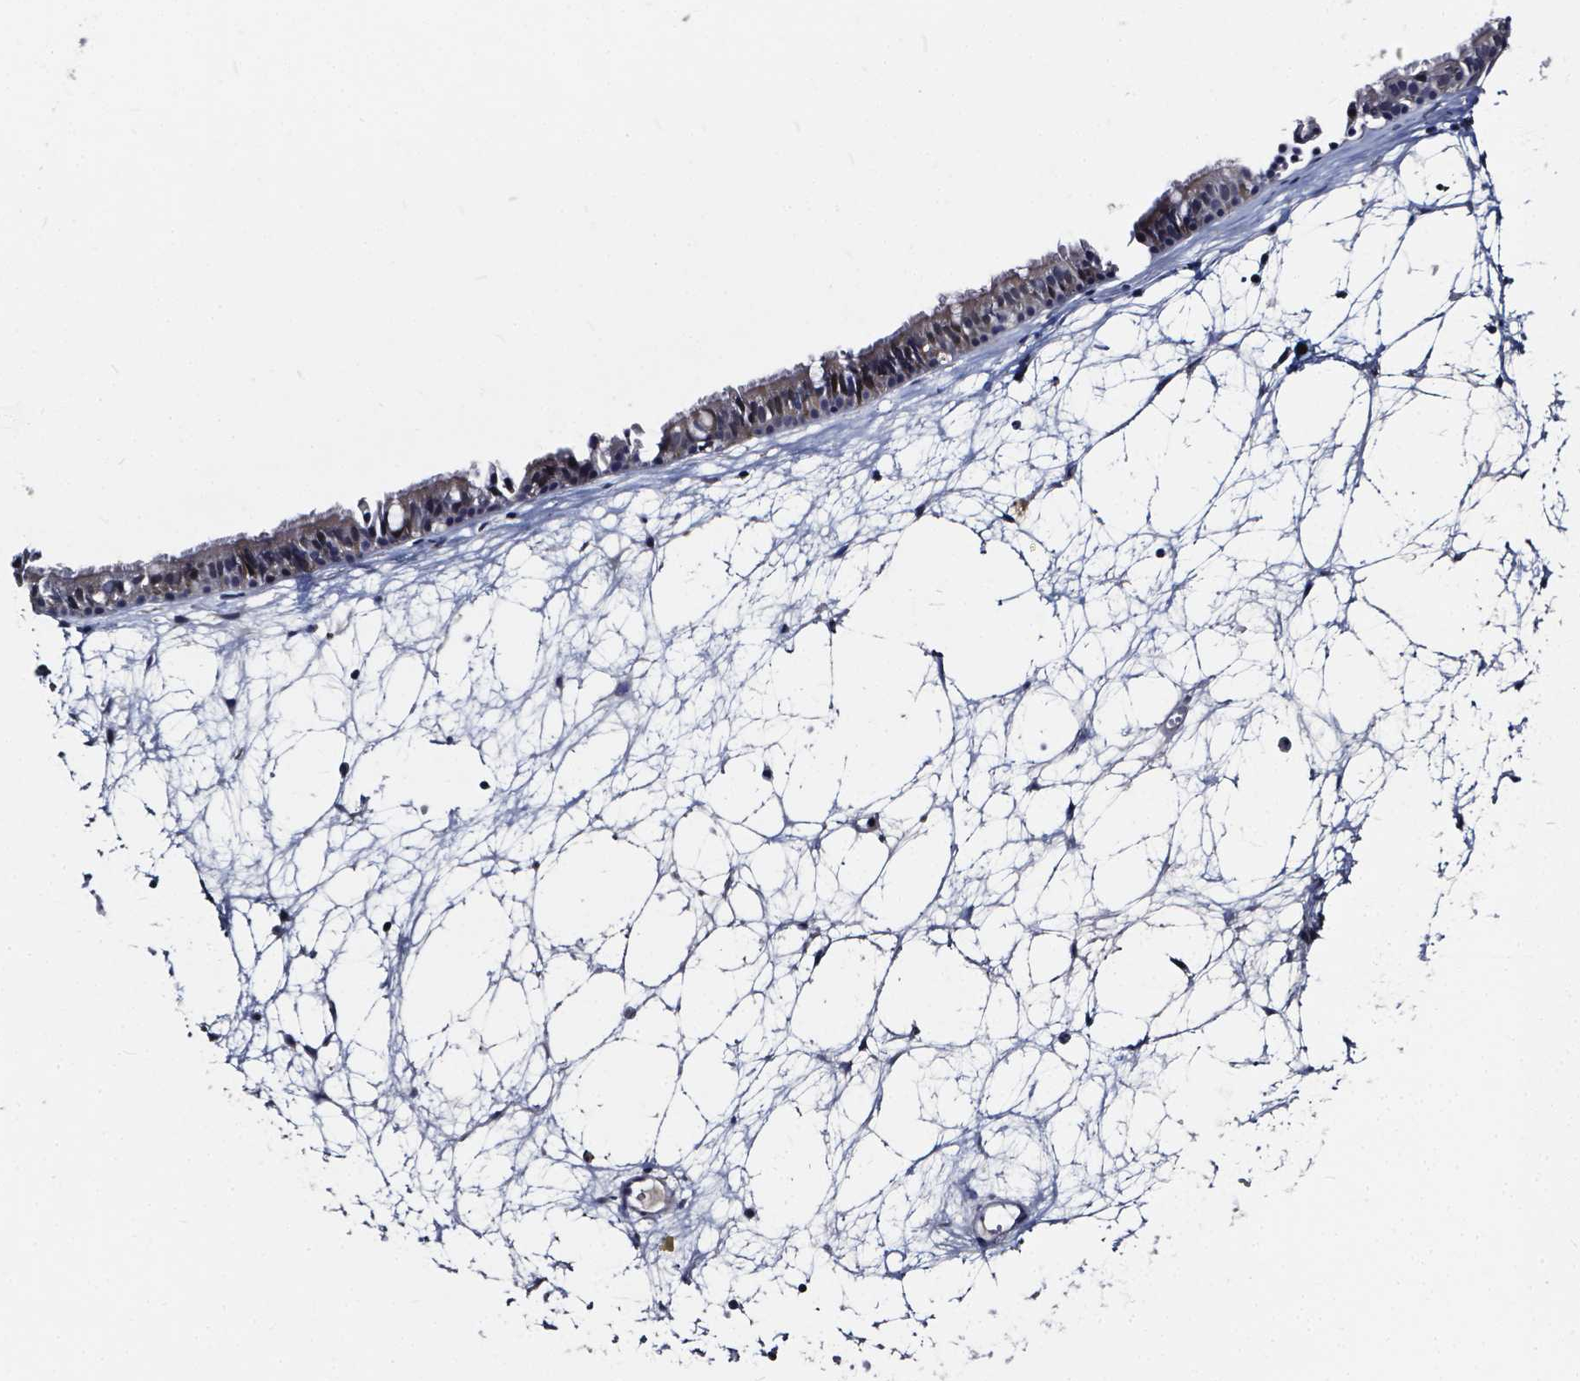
{"staining": {"intensity": "weak", "quantity": "25%-75%", "location": "cytoplasmic/membranous"}, "tissue": "nasopharynx", "cell_type": "Respiratory epithelial cells", "image_type": "normal", "snomed": [{"axis": "morphology", "description": "Normal tissue, NOS"}, {"axis": "topography", "description": "Nasopharynx"}], "caption": "Protein staining demonstrates weak cytoplasmic/membranous expression in about 25%-75% of respiratory epithelial cells in normal nasopharynx. (DAB IHC, brown staining for protein, blue staining for nuclei).", "gene": "SOWAHA", "patient": {"sex": "male", "age": 31}}